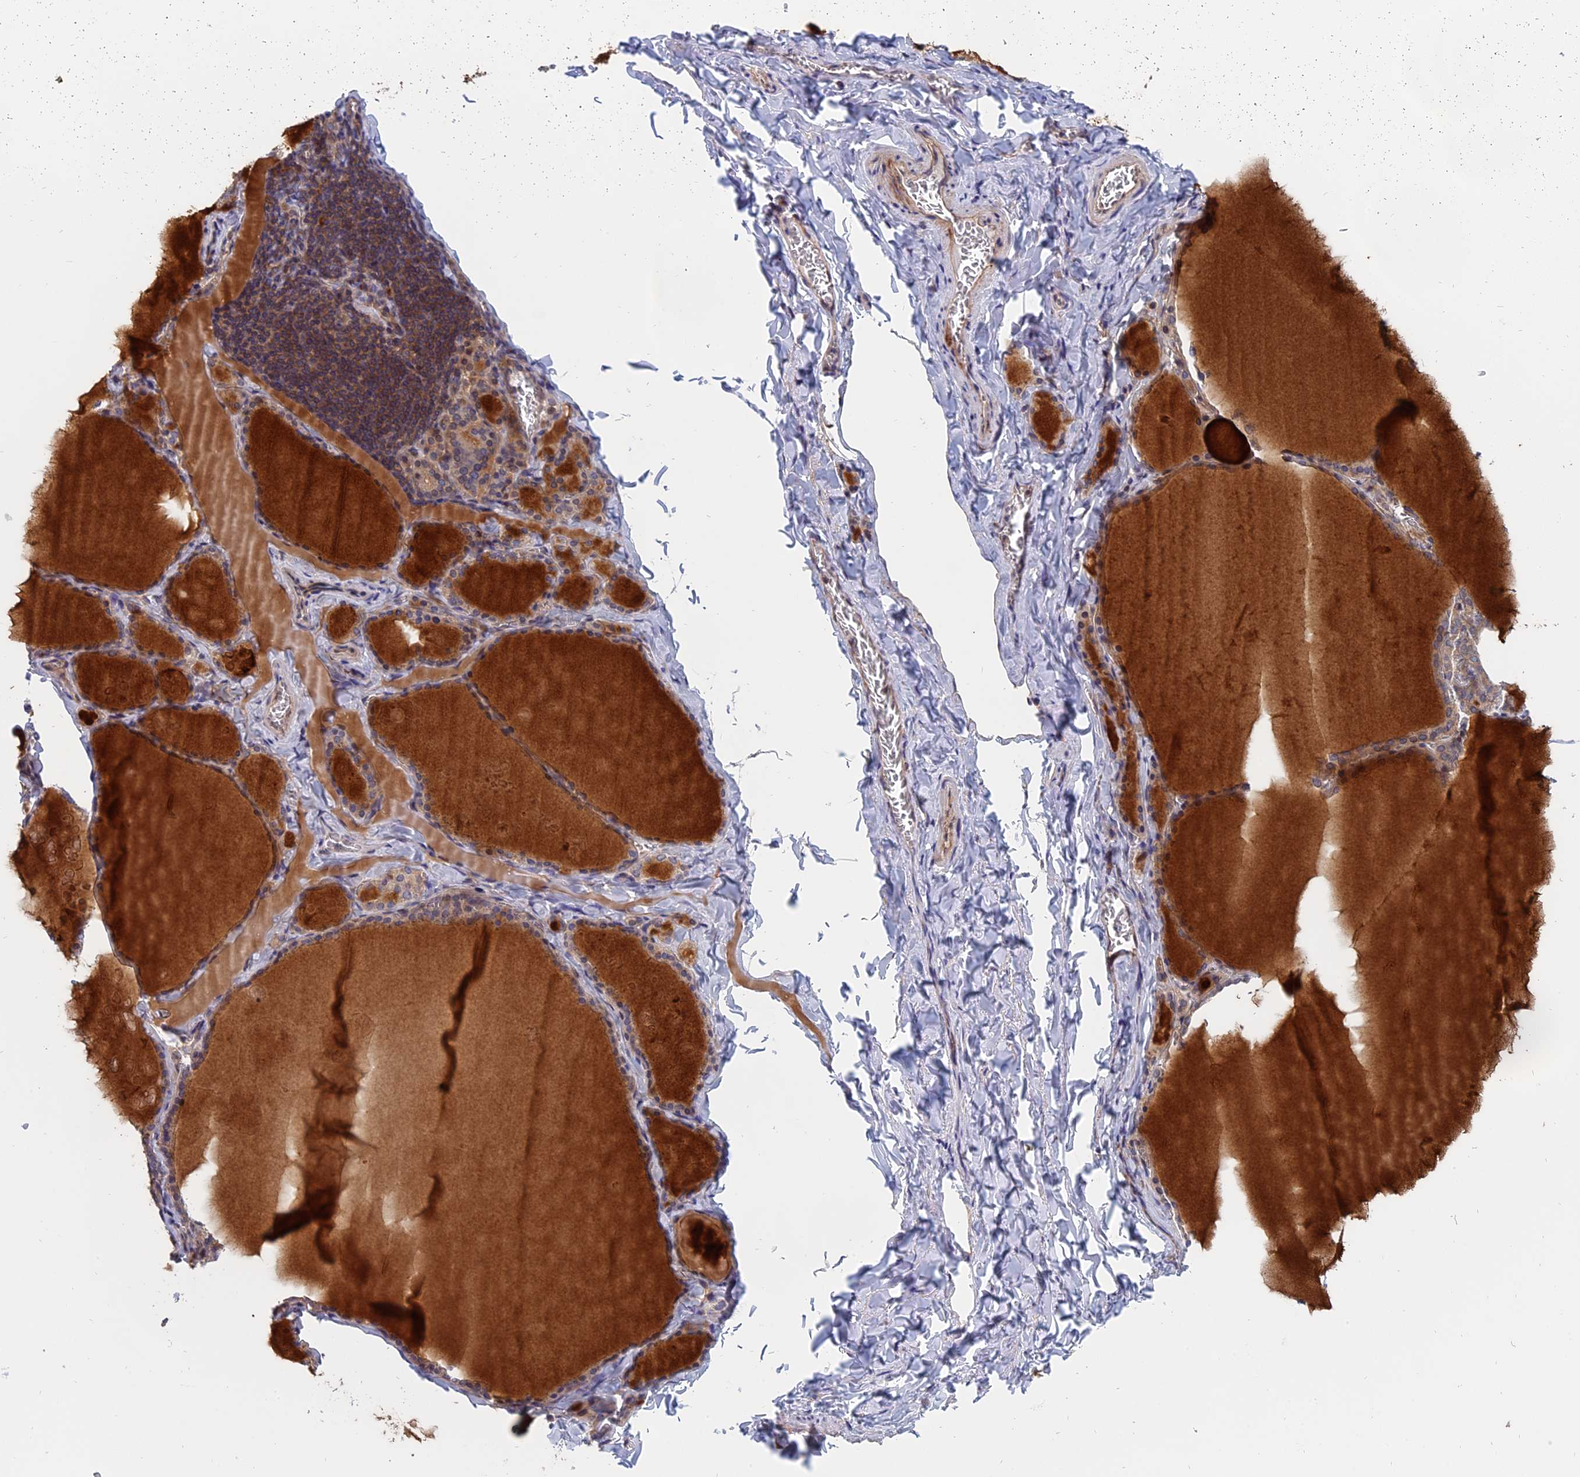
{"staining": {"intensity": "weak", "quantity": ">75%", "location": "cytoplasmic/membranous"}, "tissue": "thyroid gland", "cell_type": "Glandular cells", "image_type": "normal", "snomed": [{"axis": "morphology", "description": "Normal tissue, NOS"}, {"axis": "topography", "description": "Thyroid gland"}], "caption": "Weak cytoplasmic/membranous expression is appreciated in approximately >75% of glandular cells in normal thyroid gland.", "gene": "NAA10", "patient": {"sex": "male", "age": 56}}